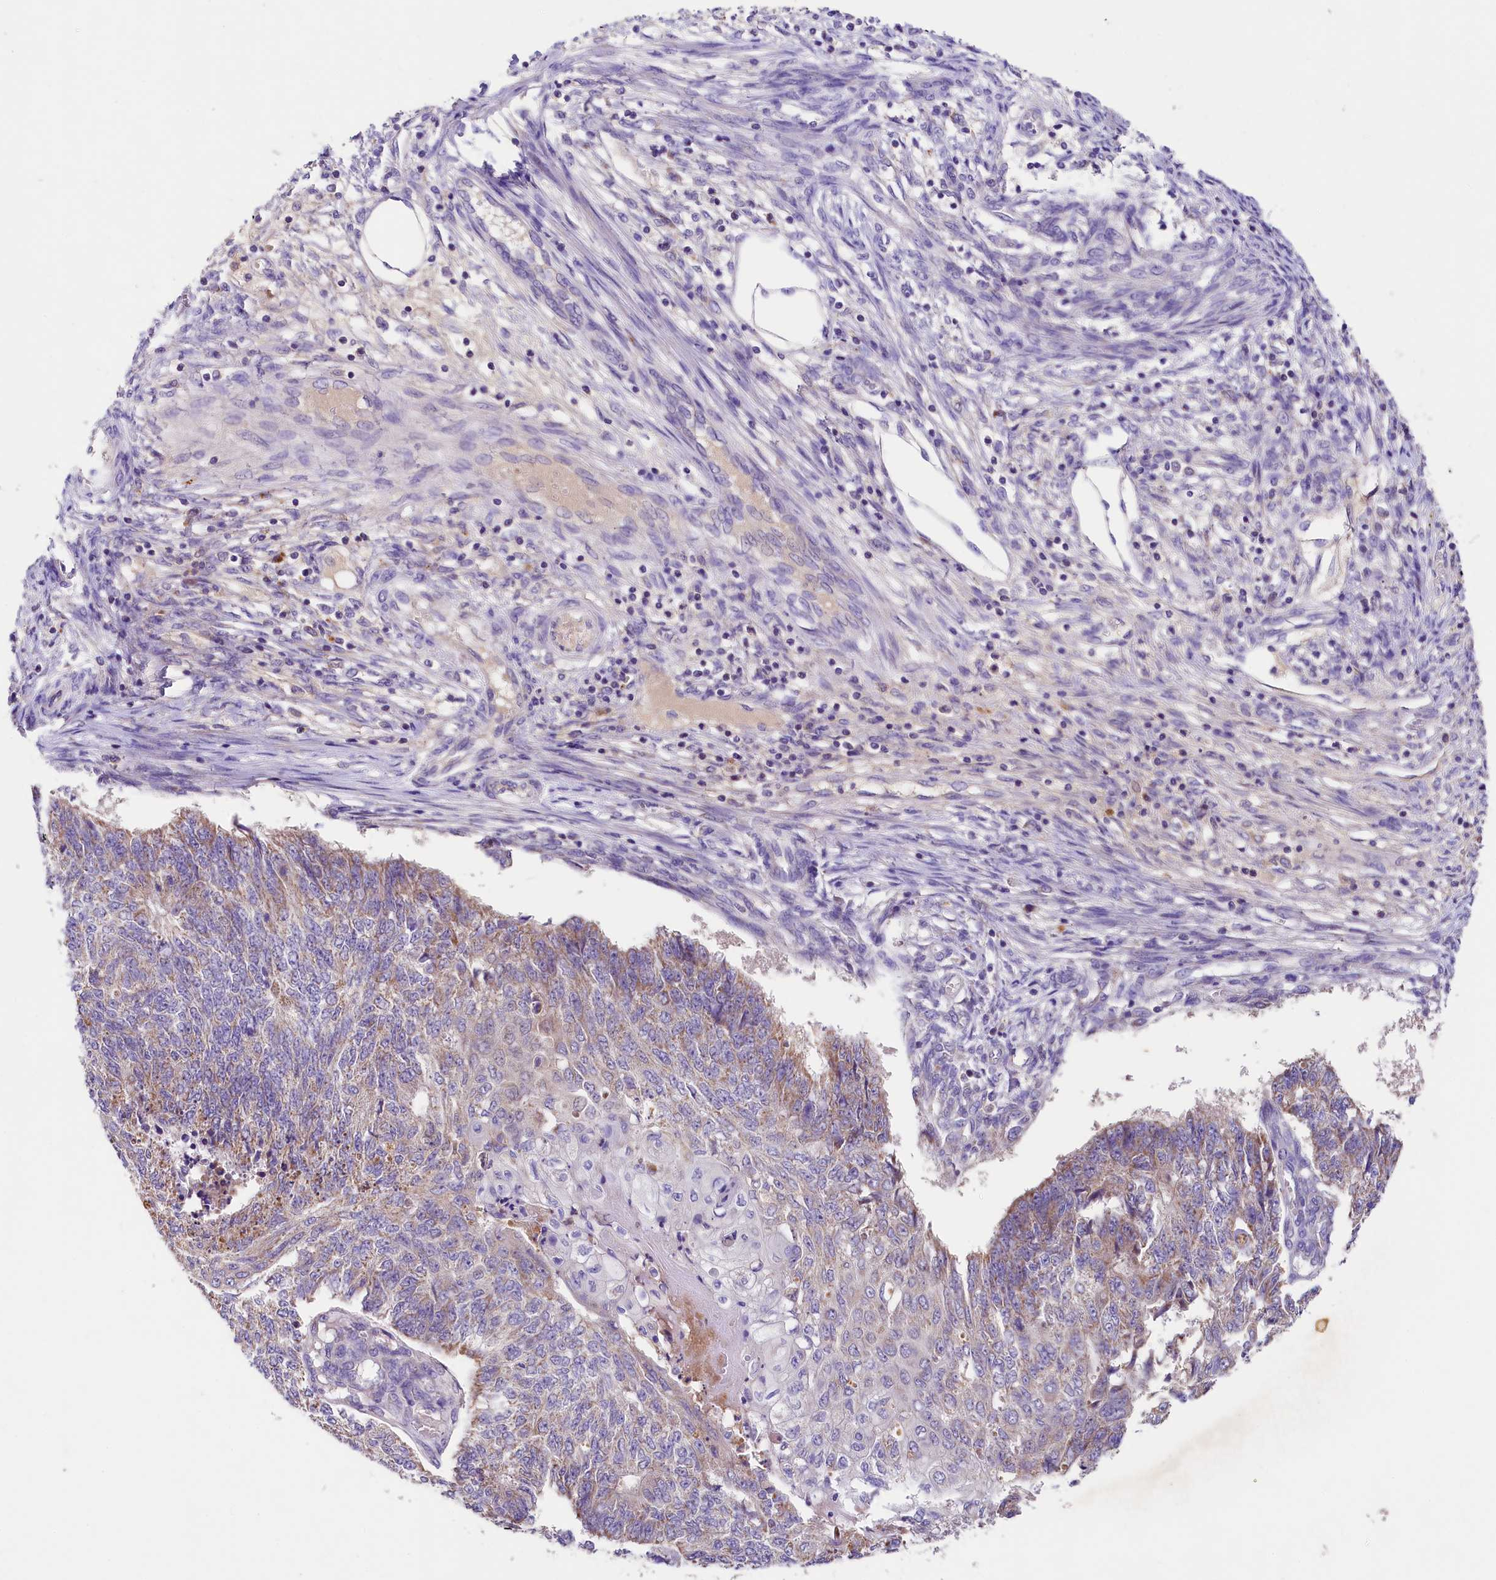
{"staining": {"intensity": "weak", "quantity": "25%-75%", "location": "cytoplasmic/membranous"}, "tissue": "endometrial cancer", "cell_type": "Tumor cells", "image_type": "cancer", "snomed": [{"axis": "morphology", "description": "Adenocarcinoma, NOS"}, {"axis": "topography", "description": "Endometrium"}], "caption": "Human endometrial adenocarcinoma stained with a brown dye reveals weak cytoplasmic/membranous positive positivity in approximately 25%-75% of tumor cells.", "gene": "PMPCB", "patient": {"sex": "female", "age": 32}}